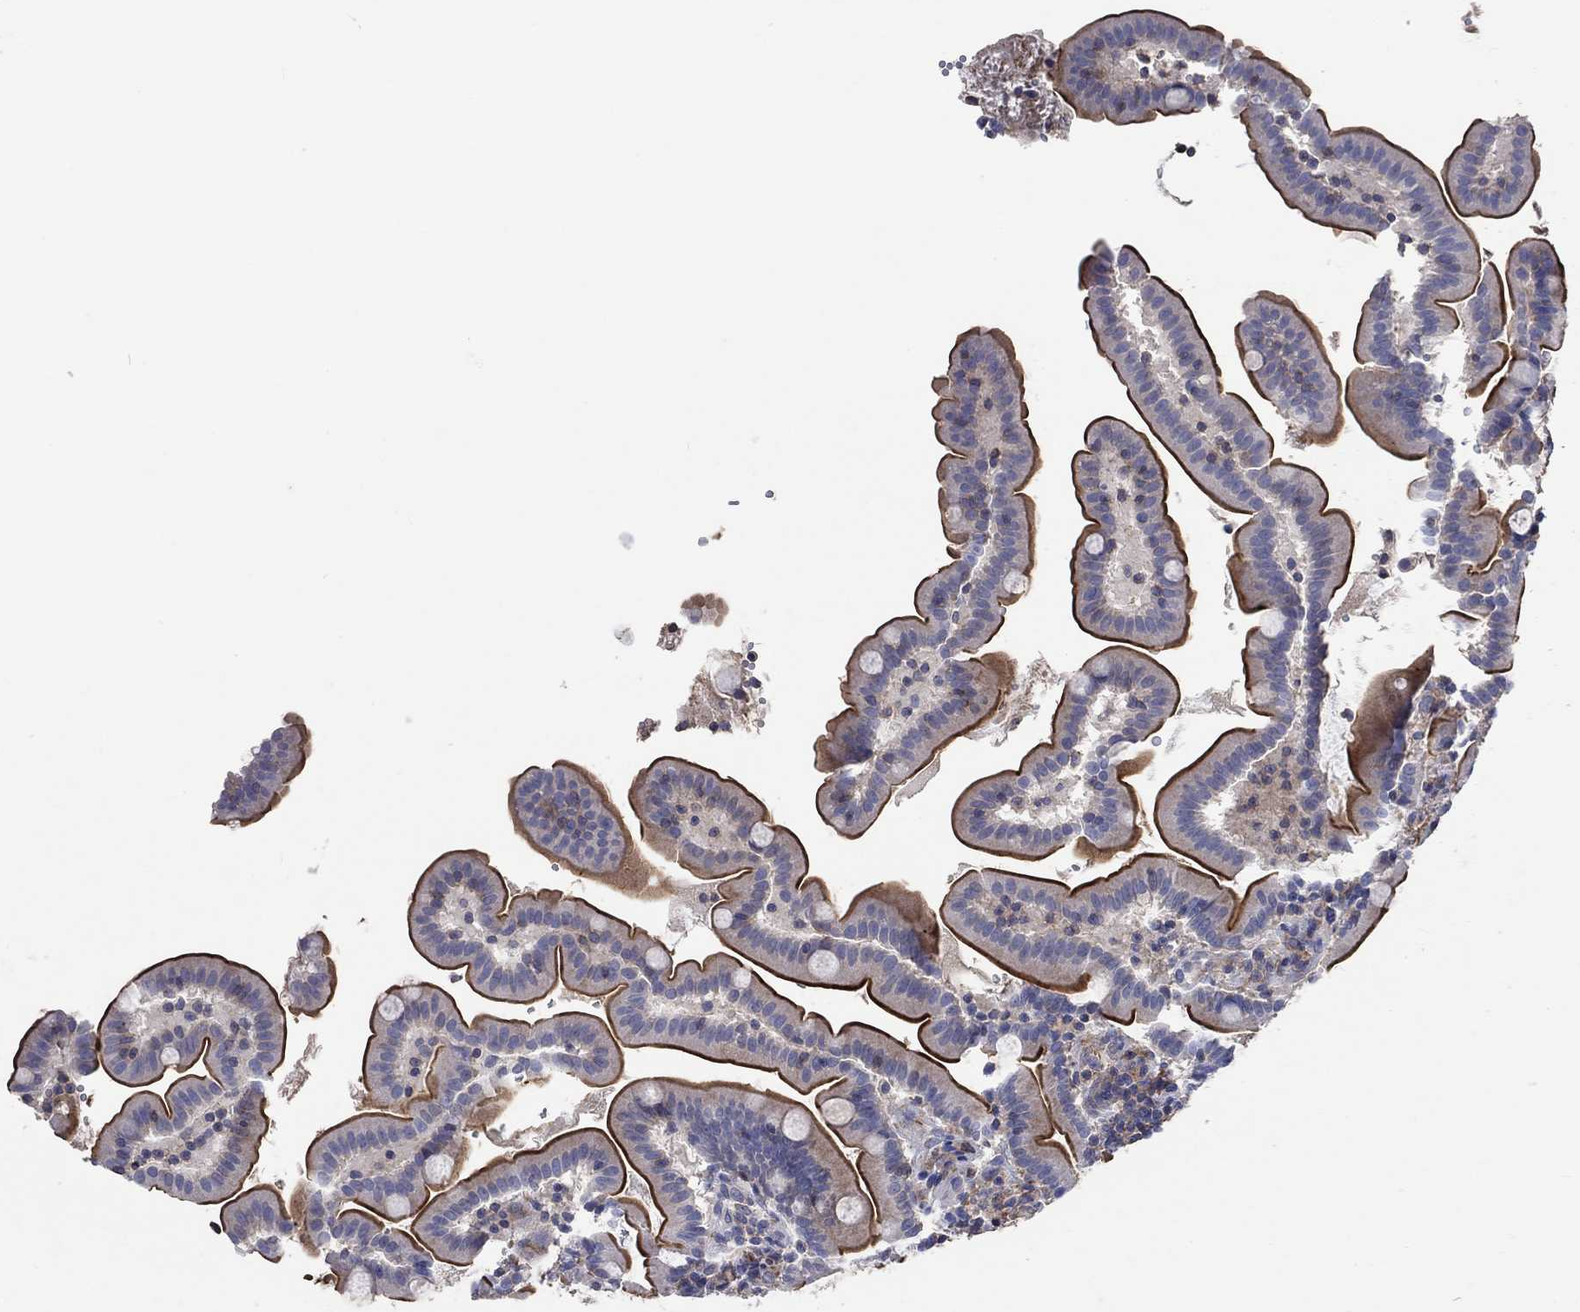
{"staining": {"intensity": "strong", "quantity": ">75%", "location": "cytoplasmic/membranous"}, "tissue": "small intestine", "cell_type": "Glandular cells", "image_type": "normal", "snomed": [{"axis": "morphology", "description": "Normal tissue, NOS"}, {"axis": "topography", "description": "Small intestine"}], "caption": "An immunohistochemistry (IHC) micrograph of unremarkable tissue is shown. Protein staining in brown highlights strong cytoplasmic/membranous positivity in small intestine within glandular cells. Using DAB (brown) and hematoxylin (blue) stains, captured at high magnification using brightfield microscopy.", "gene": "TNFAIP8L3", "patient": {"sex": "female", "age": 44}}